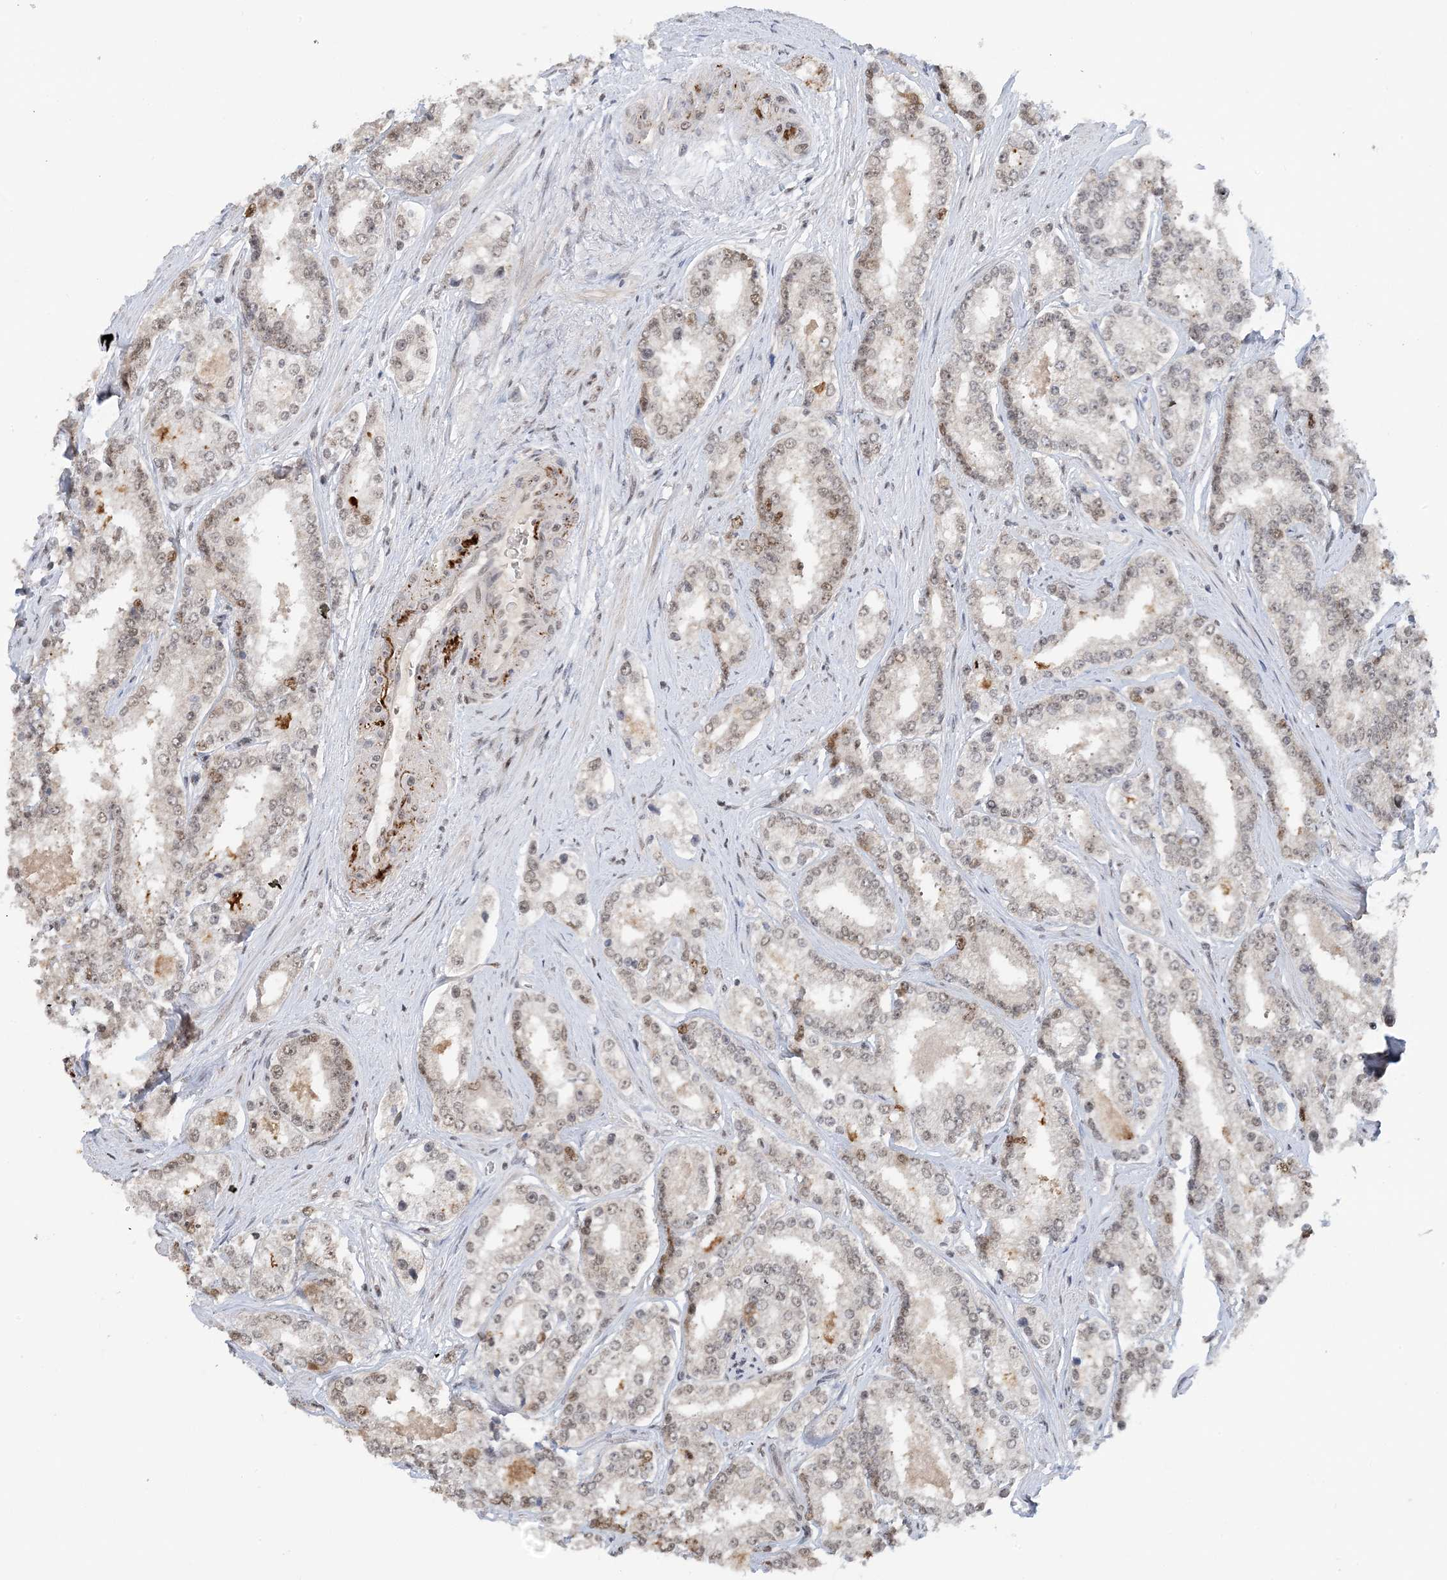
{"staining": {"intensity": "moderate", "quantity": "<25%", "location": "nuclear"}, "tissue": "prostate cancer", "cell_type": "Tumor cells", "image_type": "cancer", "snomed": [{"axis": "morphology", "description": "Normal tissue, NOS"}, {"axis": "morphology", "description": "Adenocarcinoma, High grade"}, {"axis": "topography", "description": "Prostate"}], "caption": "Moderate nuclear positivity for a protein is seen in about <25% of tumor cells of prostate cancer using immunohistochemistry.", "gene": "ACYP2", "patient": {"sex": "male", "age": 83}}